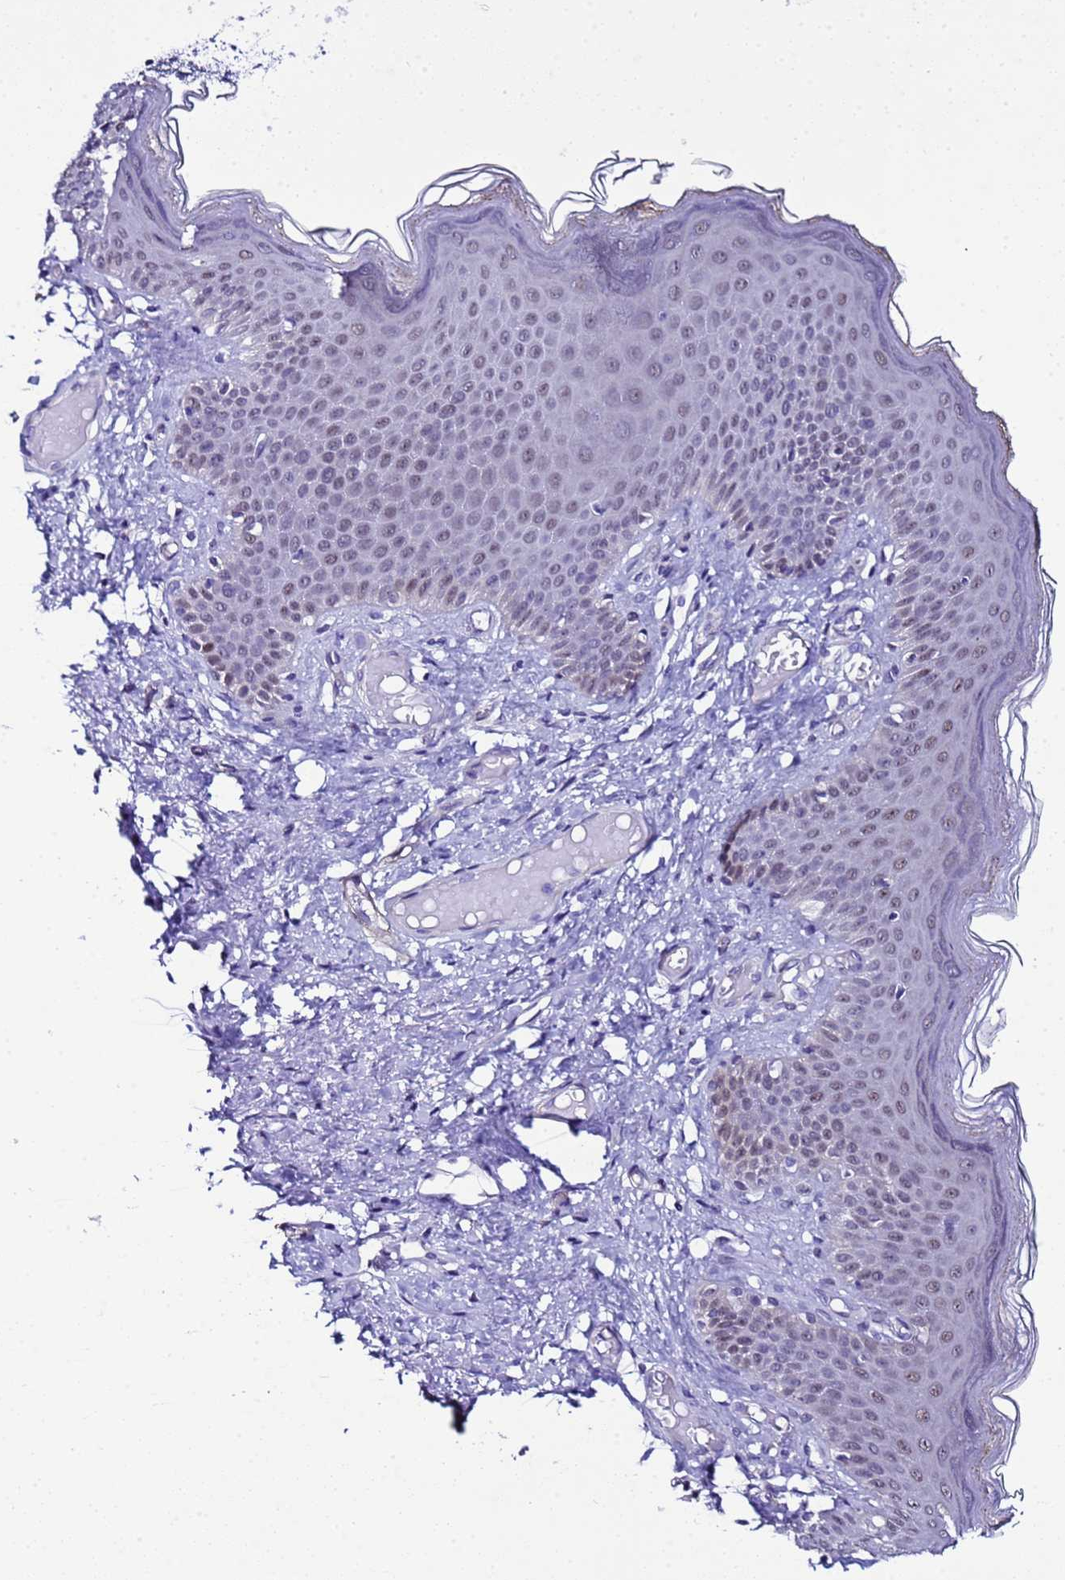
{"staining": {"intensity": "moderate", "quantity": "25%-75%", "location": "nuclear"}, "tissue": "skin", "cell_type": "Epidermal cells", "image_type": "normal", "snomed": [{"axis": "morphology", "description": "Normal tissue, NOS"}, {"axis": "topography", "description": "Anal"}], "caption": "The histopathology image exhibits a brown stain indicating the presence of a protein in the nuclear of epidermal cells in skin.", "gene": "BCL7A", "patient": {"sex": "female", "age": 40}}